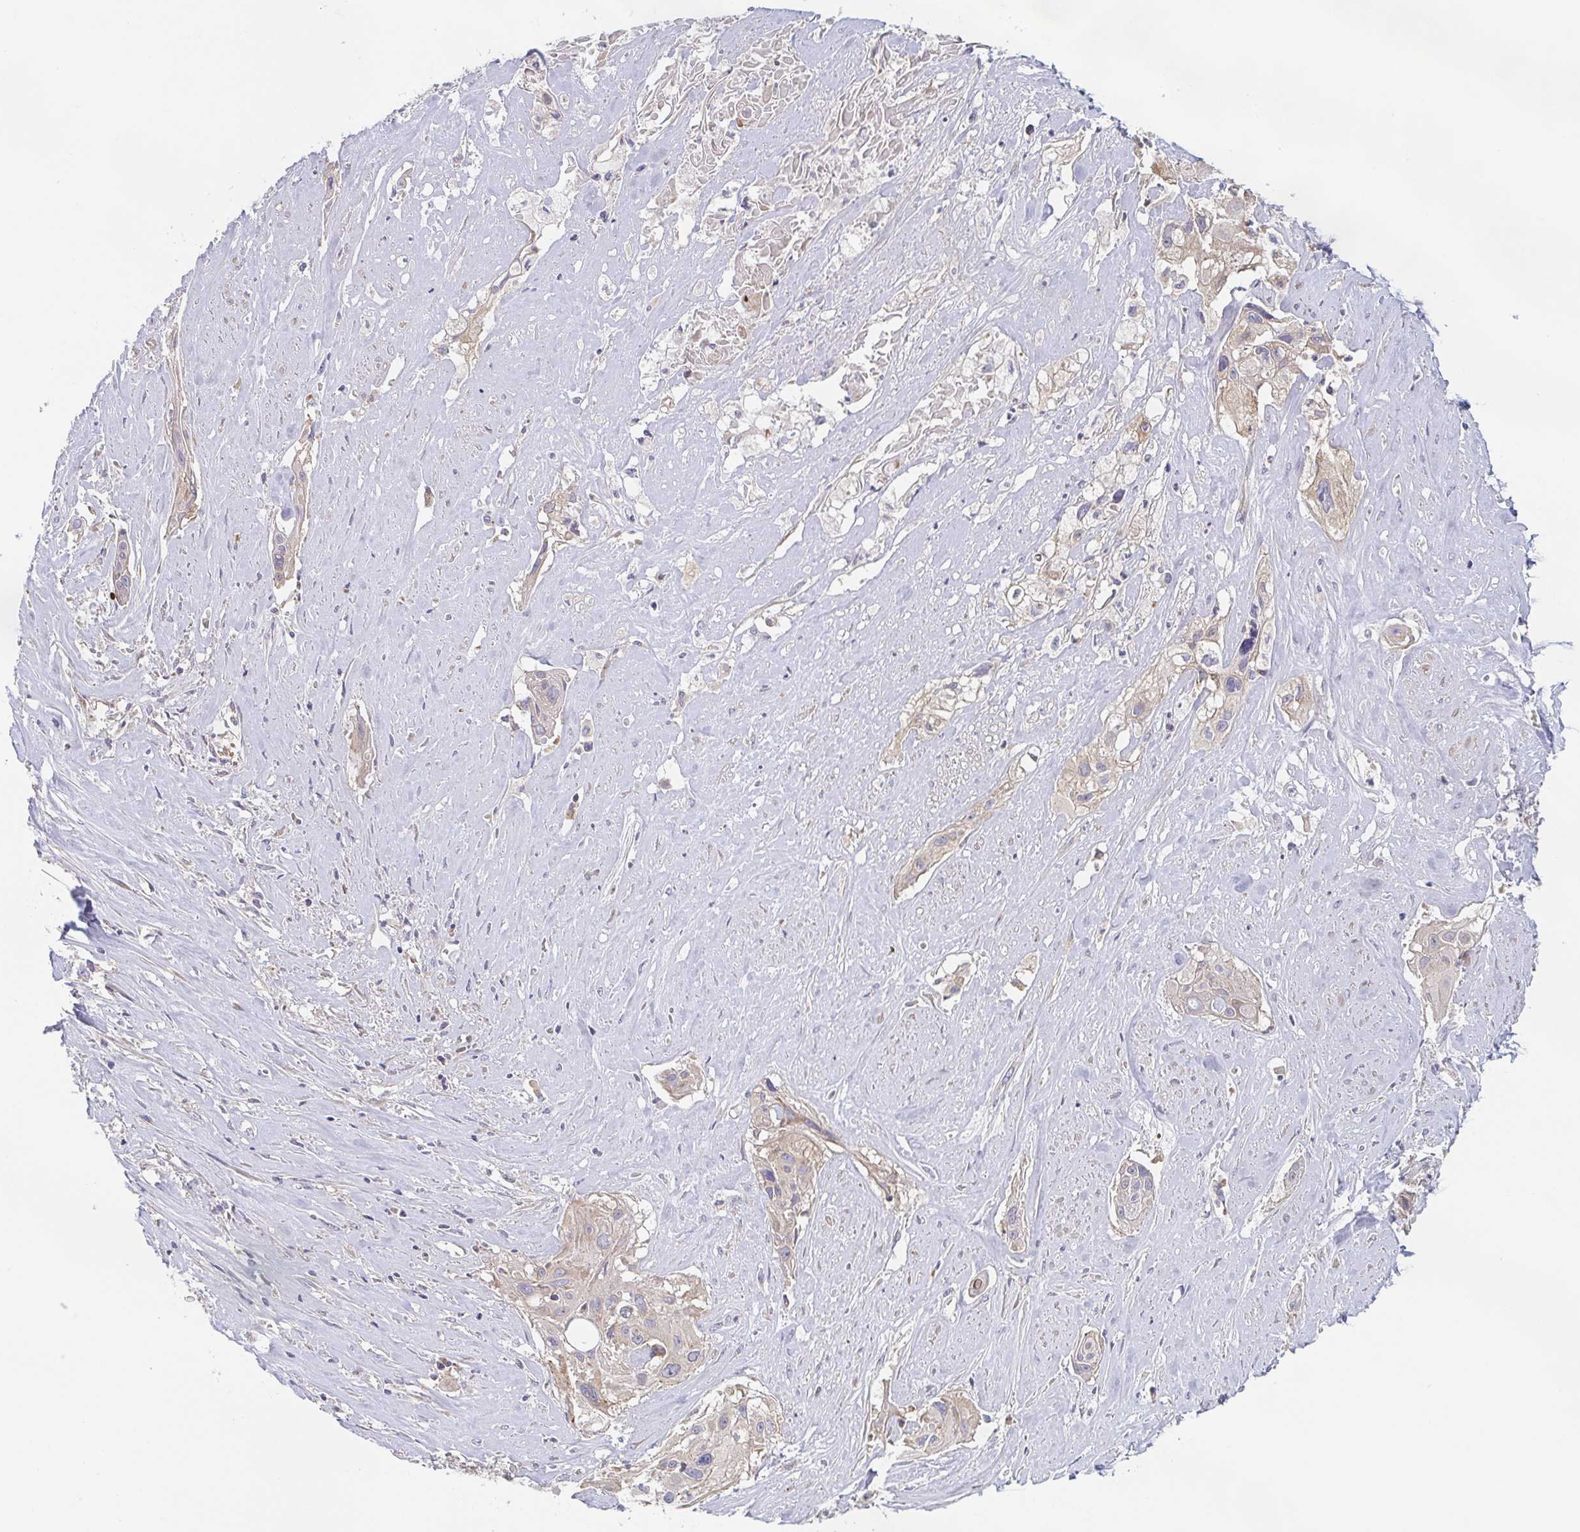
{"staining": {"intensity": "weak", "quantity": "25%-75%", "location": "cytoplasmic/membranous"}, "tissue": "cervical cancer", "cell_type": "Tumor cells", "image_type": "cancer", "snomed": [{"axis": "morphology", "description": "Squamous cell carcinoma, NOS"}, {"axis": "topography", "description": "Cervix"}], "caption": "IHC staining of cervical cancer (squamous cell carcinoma), which shows low levels of weak cytoplasmic/membranous positivity in about 25%-75% of tumor cells indicating weak cytoplasmic/membranous protein staining. The staining was performed using DAB (3,3'-diaminobenzidine) (brown) for protein detection and nuclei were counterstained in hematoxylin (blue).", "gene": "TUFT1", "patient": {"sex": "female", "age": 49}}